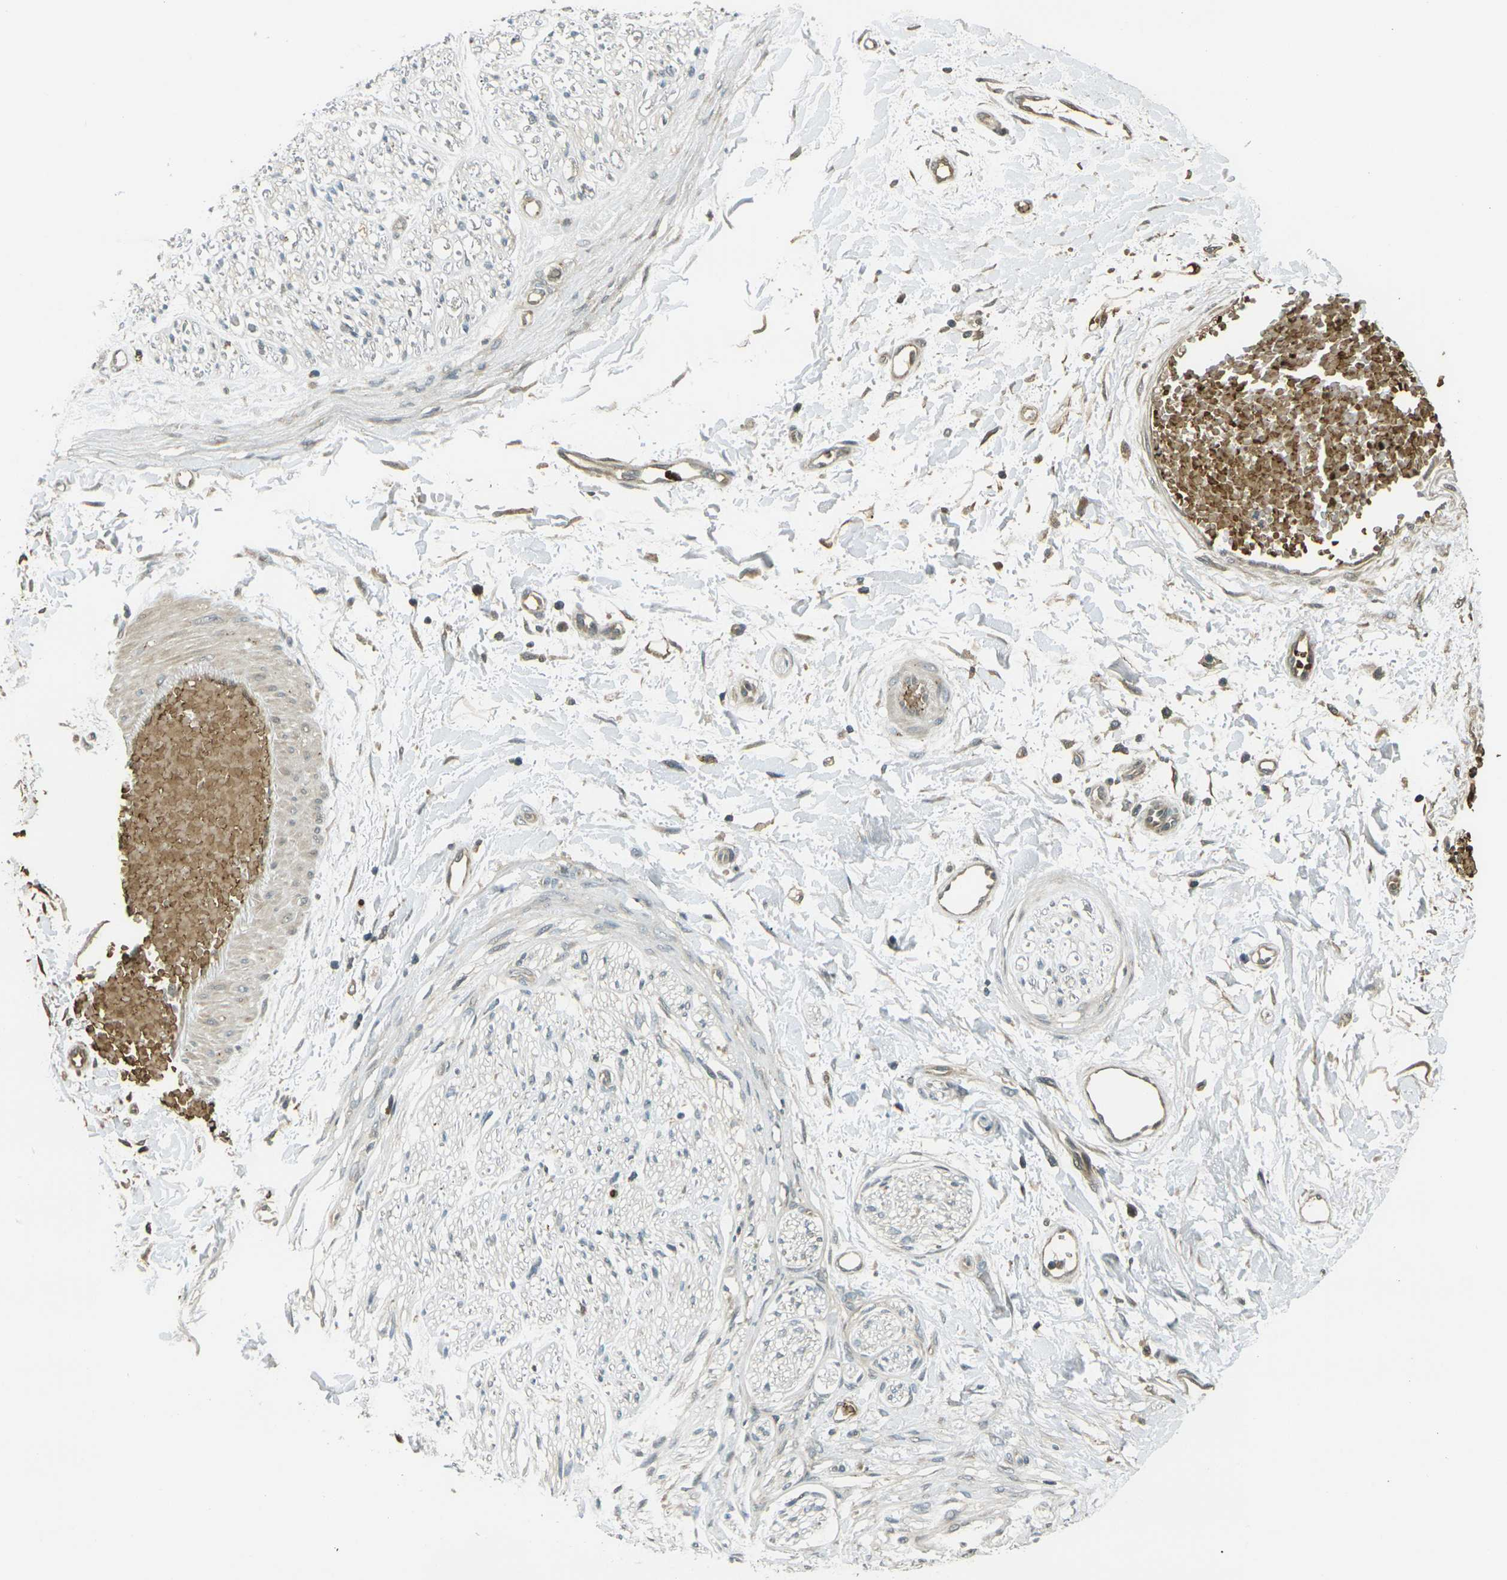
{"staining": {"intensity": "strong", "quantity": ">75%", "location": "cytoplasmic/membranous"}, "tissue": "adipose tissue", "cell_type": "Adipocytes", "image_type": "normal", "snomed": [{"axis": "morphology", "description": "Normal tissue, NOS"}, {"axis": "morphology", "description": "Squamous cell carcinoma, NOS"}, {"axis": "topography", "description": "Skin"}, {"axis": "topography", "description": "Peripheral nerve tissue"}], "caption": "Immunohistochemical staining of normal adipose tissue reveals >75% levels of strong cytoplasmic/membranous protein staining in about >75% of adipocytes.", "gene": "TOR1A", "patient": {"sex": "male", "age": 83}}